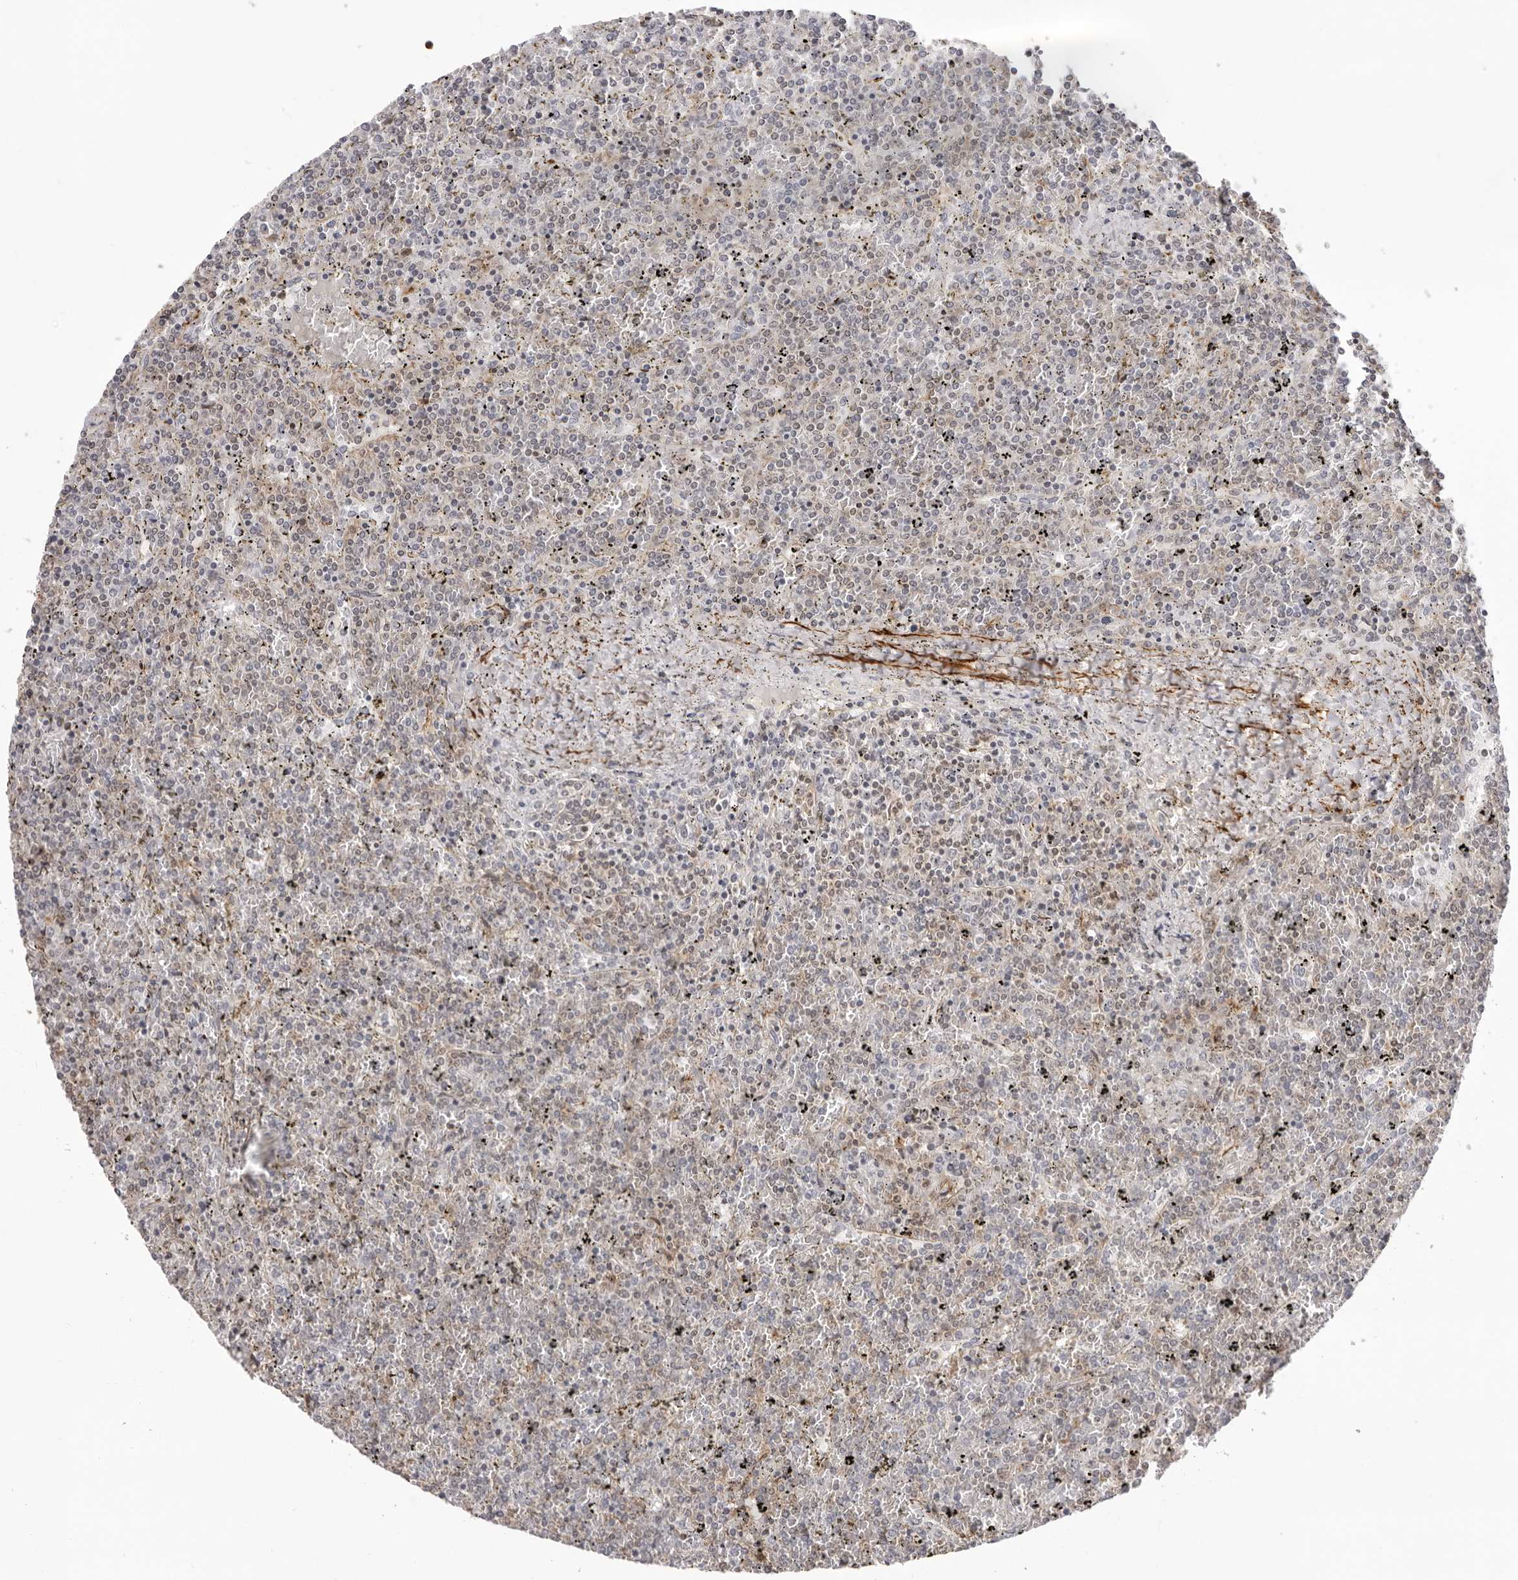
{"staining": {"intensity": "negative", "quantity": "none", "location": "none"}, "tissue": "lymphoma", "cell_type": "Tumor cells", "image_type": "cancer", "snomed": [{"axis": "morphology", "description": "Malignant lymphoma, non-Hodgkin's type, Low grade"}, {"axis": "topography", "description": "Spleen"}], "caption": "Immunohistochemical staining of low-grade malignant lymphoma, non-Hodgkin's type demonstrates no significant staining in tumor cells.", "gene": "UNK", "patient": {"sex": "female", "age": 19}}